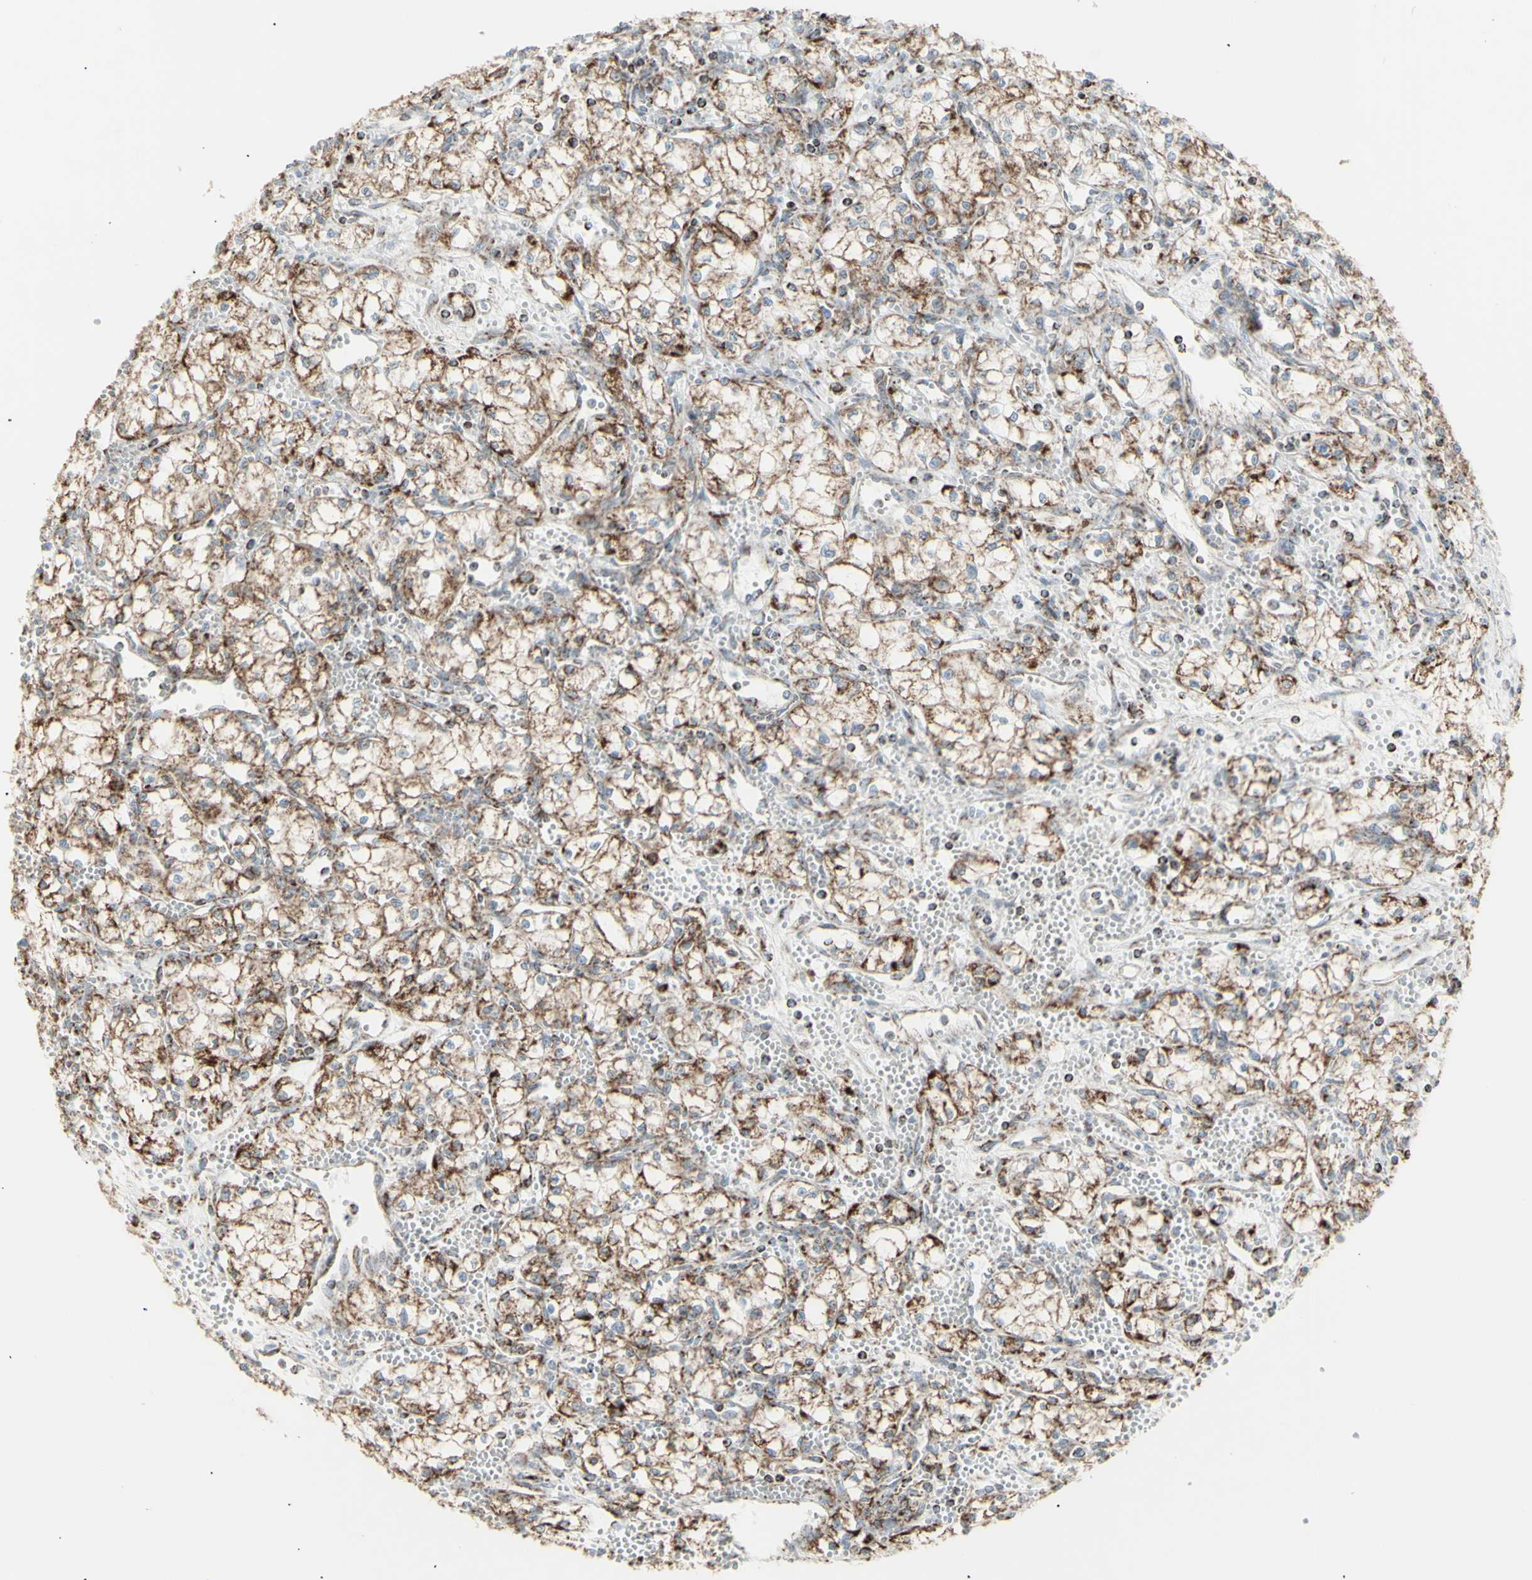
{"staining": {"intensity": "moderate", "quantity": ">75%", "location": "cytoplasmic/membranous"}, "tissue": "renal cancer", "cell_type": "Tumor cells", "image_type": "cancer", "snomed": [{"axis": "morphology", "description": "Normal tissue, NOS"}, {"axis": "morphology", "description": "Adenocarcinoma, NOS"}, {"axis": "topography", "description": "Kidney"}], "caption": "Protein analysis of renal cancer (adenocarcinoma) tissue reveals moderate cytoplasmic/membranous expression in about >75% of tumor cells. (brown staining indicates protein expression, while blue staining denotes nuclei).", "gene": "PLGRKT", "patient": {"sex": "male", "age": 59}}